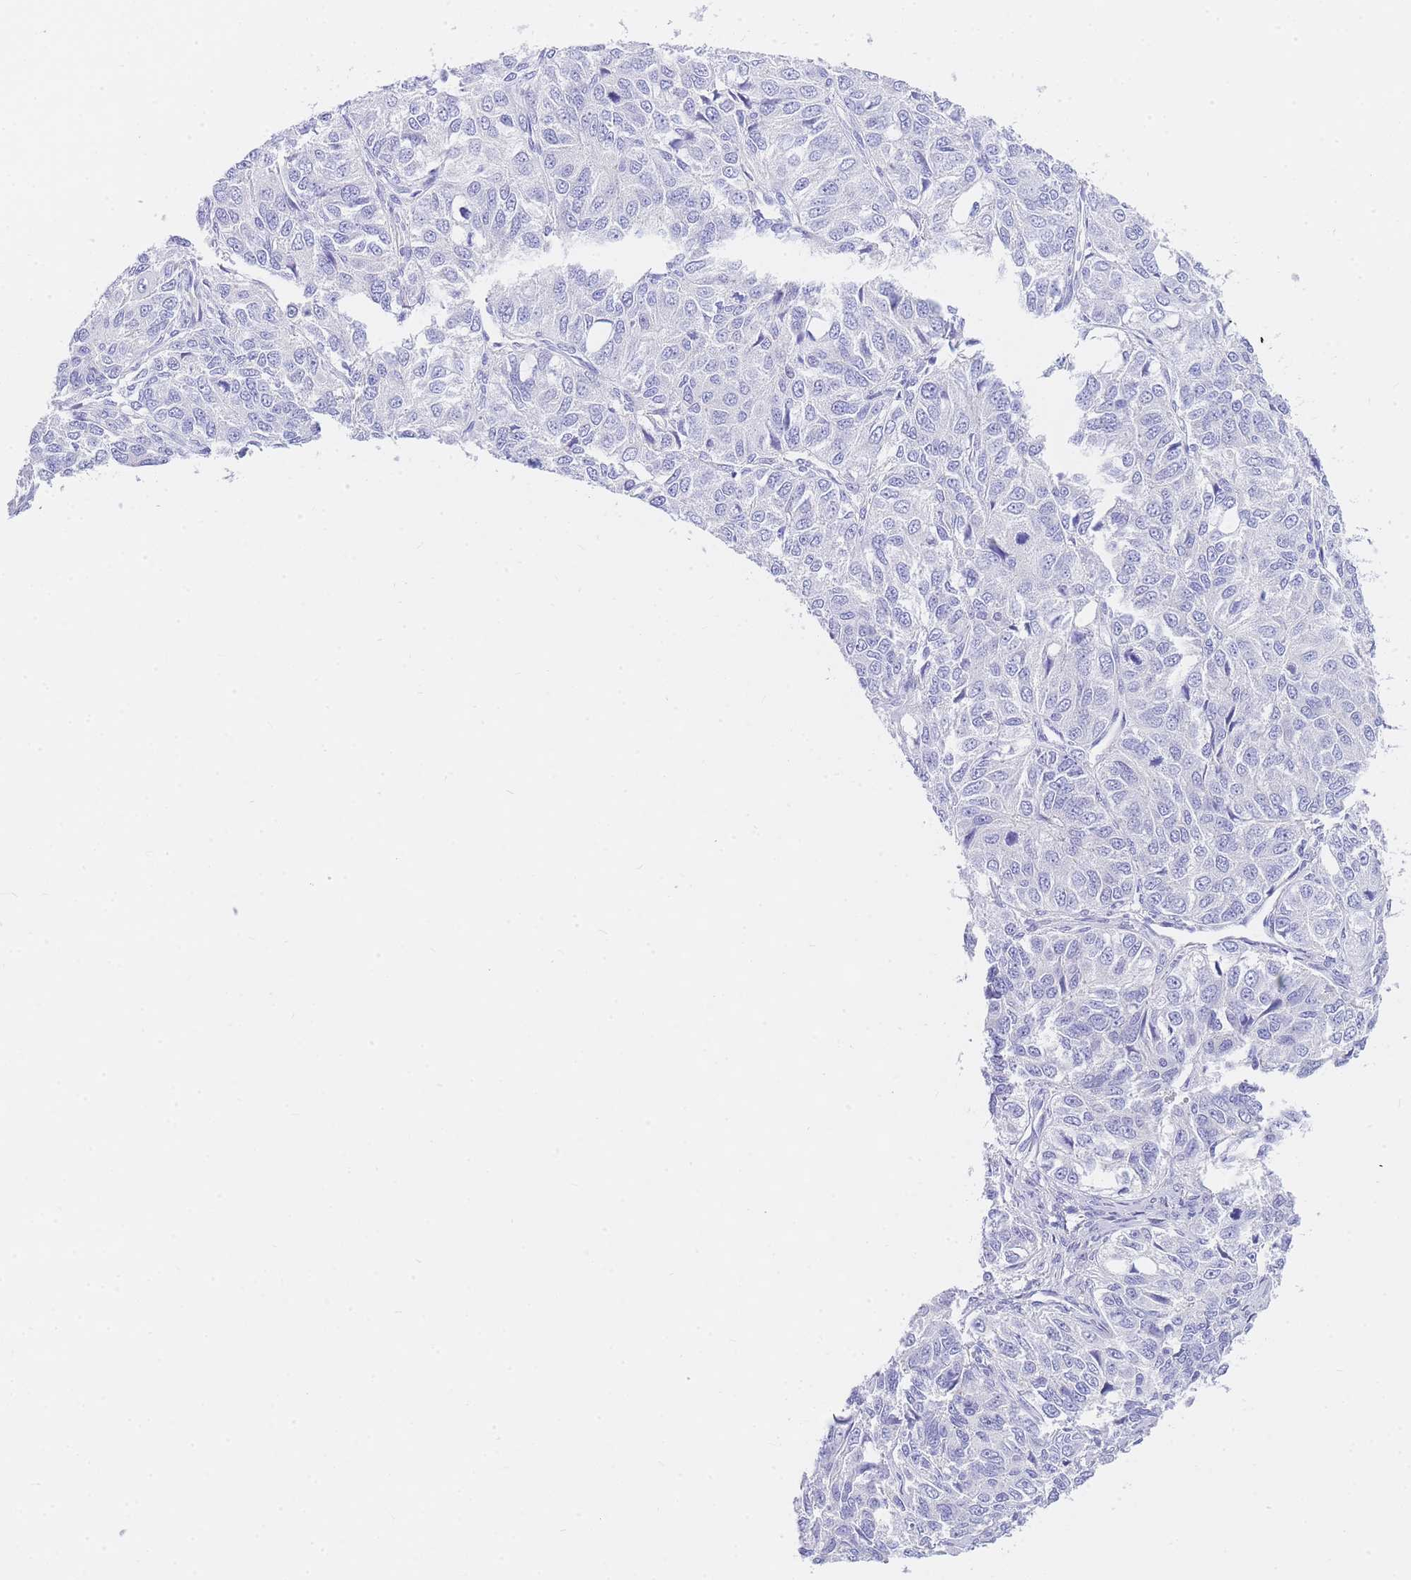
{"staining": {"intensity": "negative", "quantity": "none", "location": "none"}, "tissue": "ovarian cancer", "cell_type": "Tumor cells", "image_type": "cancer", "snomed": [{"axis": "morphology", "description": "Carcinoma, endometroid"}, {"axis": "topography", "description": "Ovary"}], "caption": "This is an immunohistochemistry (IHC) histopathology image of human endometroid carcinoma (ovarian). There is no expression in tumor cells.", "gene": "SRSF12", "patient": {"sex": "female", "age": 51}}